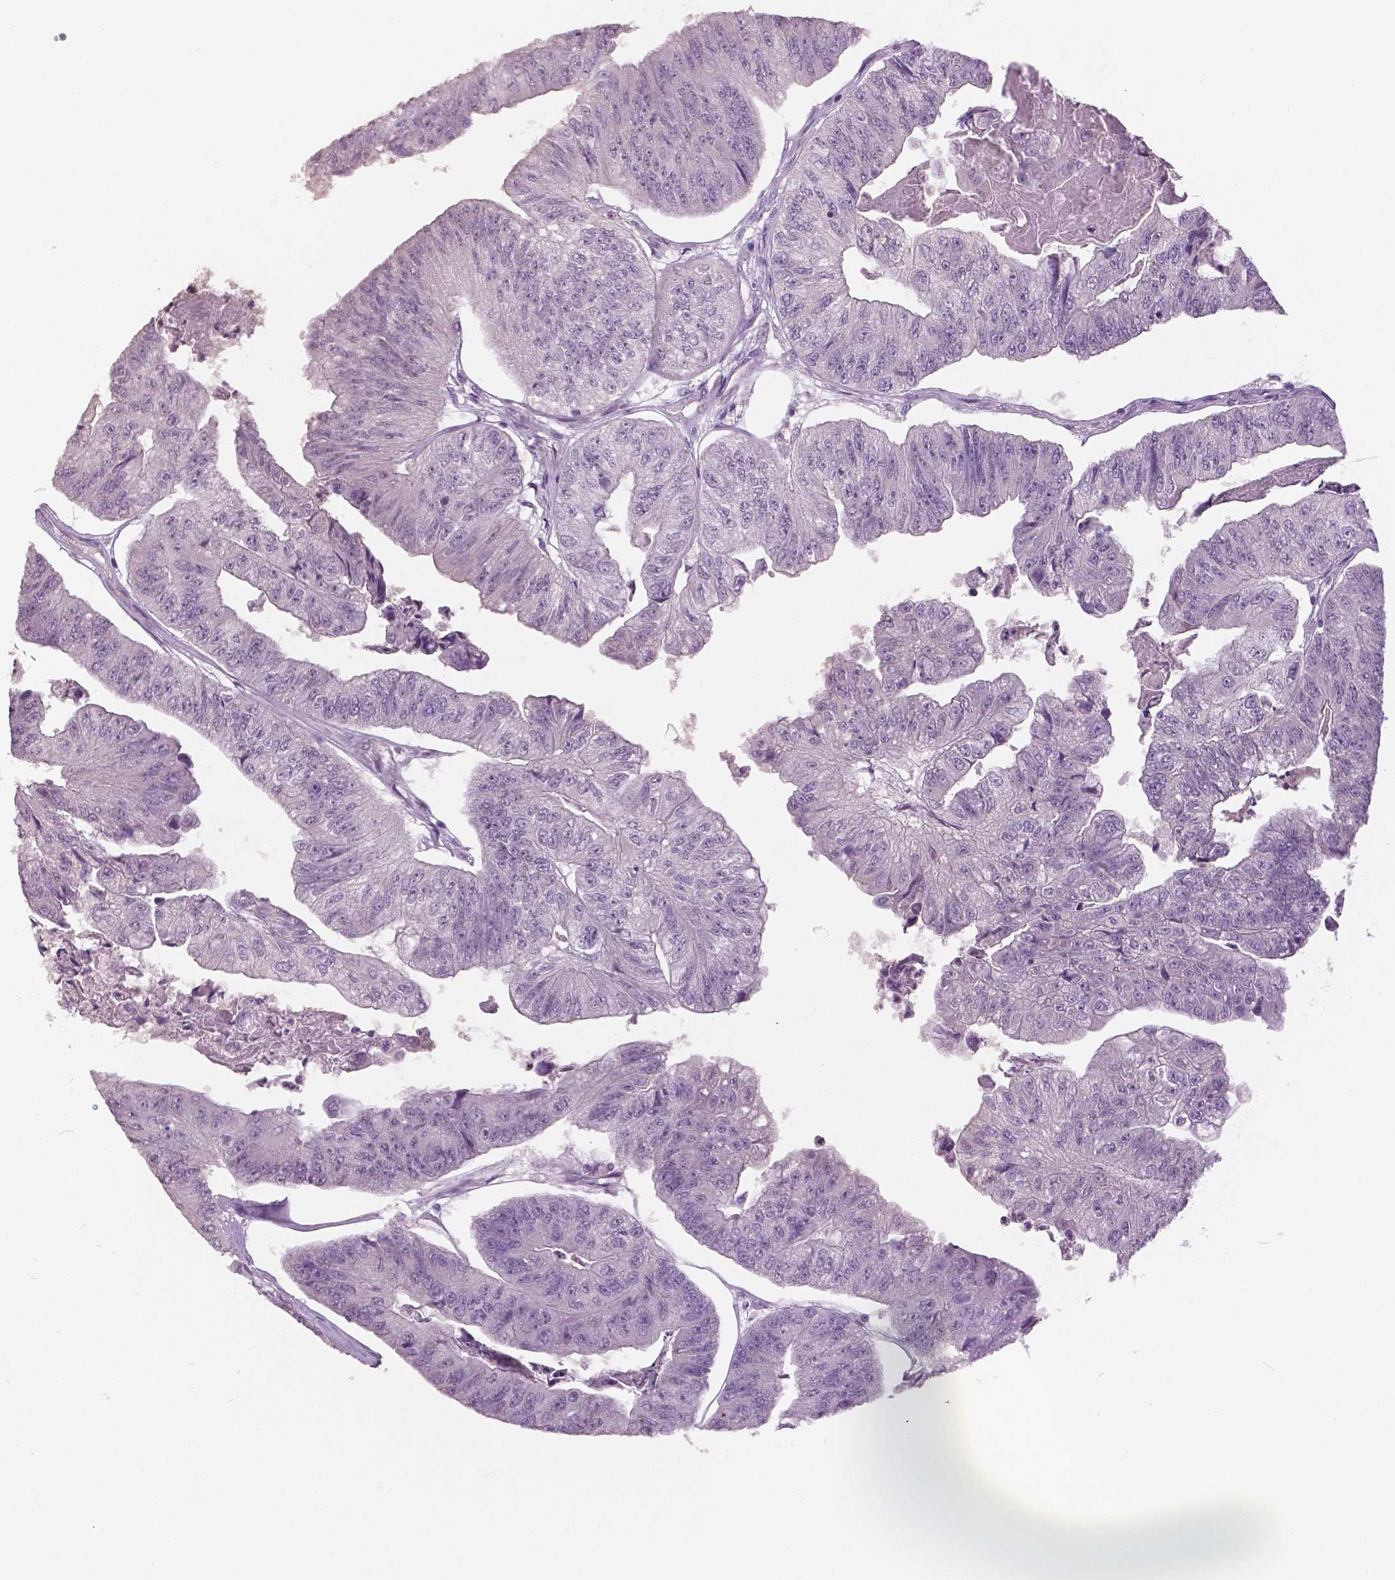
{"staining": {"intensity": "negative", "quantity": "none", "location": "none"}, "tissue": "colorectal cancer", "cell_type": "Tumor cells", "image_type": "cancer", "snomed": [{"axis": "morphology", "description": "Adenocarcinoma, NOS"}, {"axis": "topography", "description": "Colon"}], "caption": "The histopathology image demonstrates no significant staining in tumor cells of colorectal adenocarcinoma.", "gene": "GRIN2A", "patient": {"sex": "female", "age": 67}}